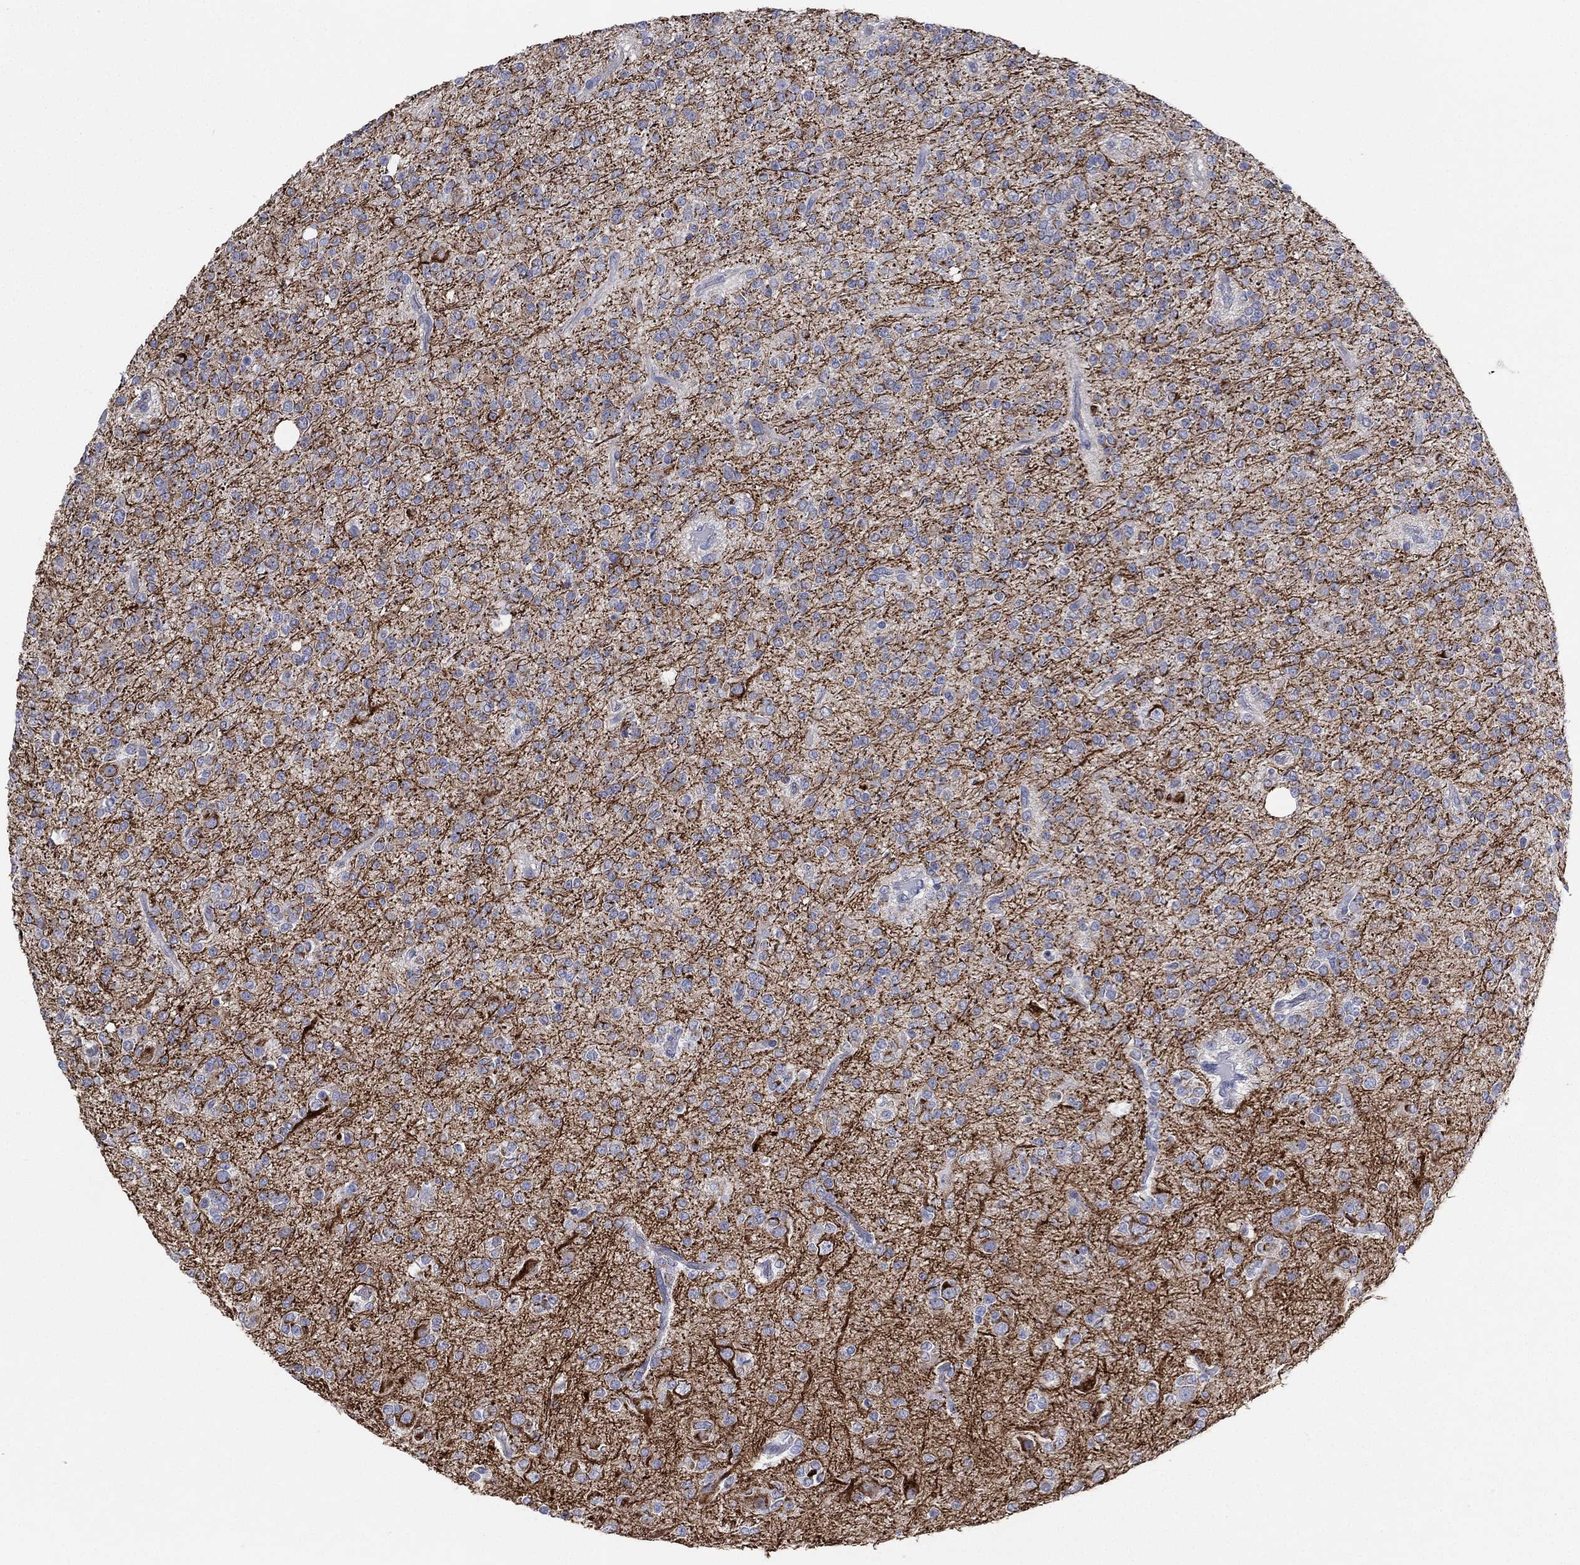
{"staining": {"intensity": "strong", "quantity": "<25%", "location": "cytoplasmic/membranous"}, "tissue": "glioma", "cell_type": "Tumor cells", "image_type": "cancer", "snomed": [{"axis": "morphology", "description": "Glioma, malignant, Low grade"}, {"axis": "topography", "description": "Brain"}], "caption": "Brown immunohistochemical staining in glioma demonstrates strong cytoplasmic/membranous staining in approximately <25% of tumor cells. Using DAB (3,3'-diaminobenzidine) (brown) and hematoxylin (blue) stains, captured at high magnification using brightfield microscopy.", "gene": "INA", "patient": {"sex": "male", "age": 27}}